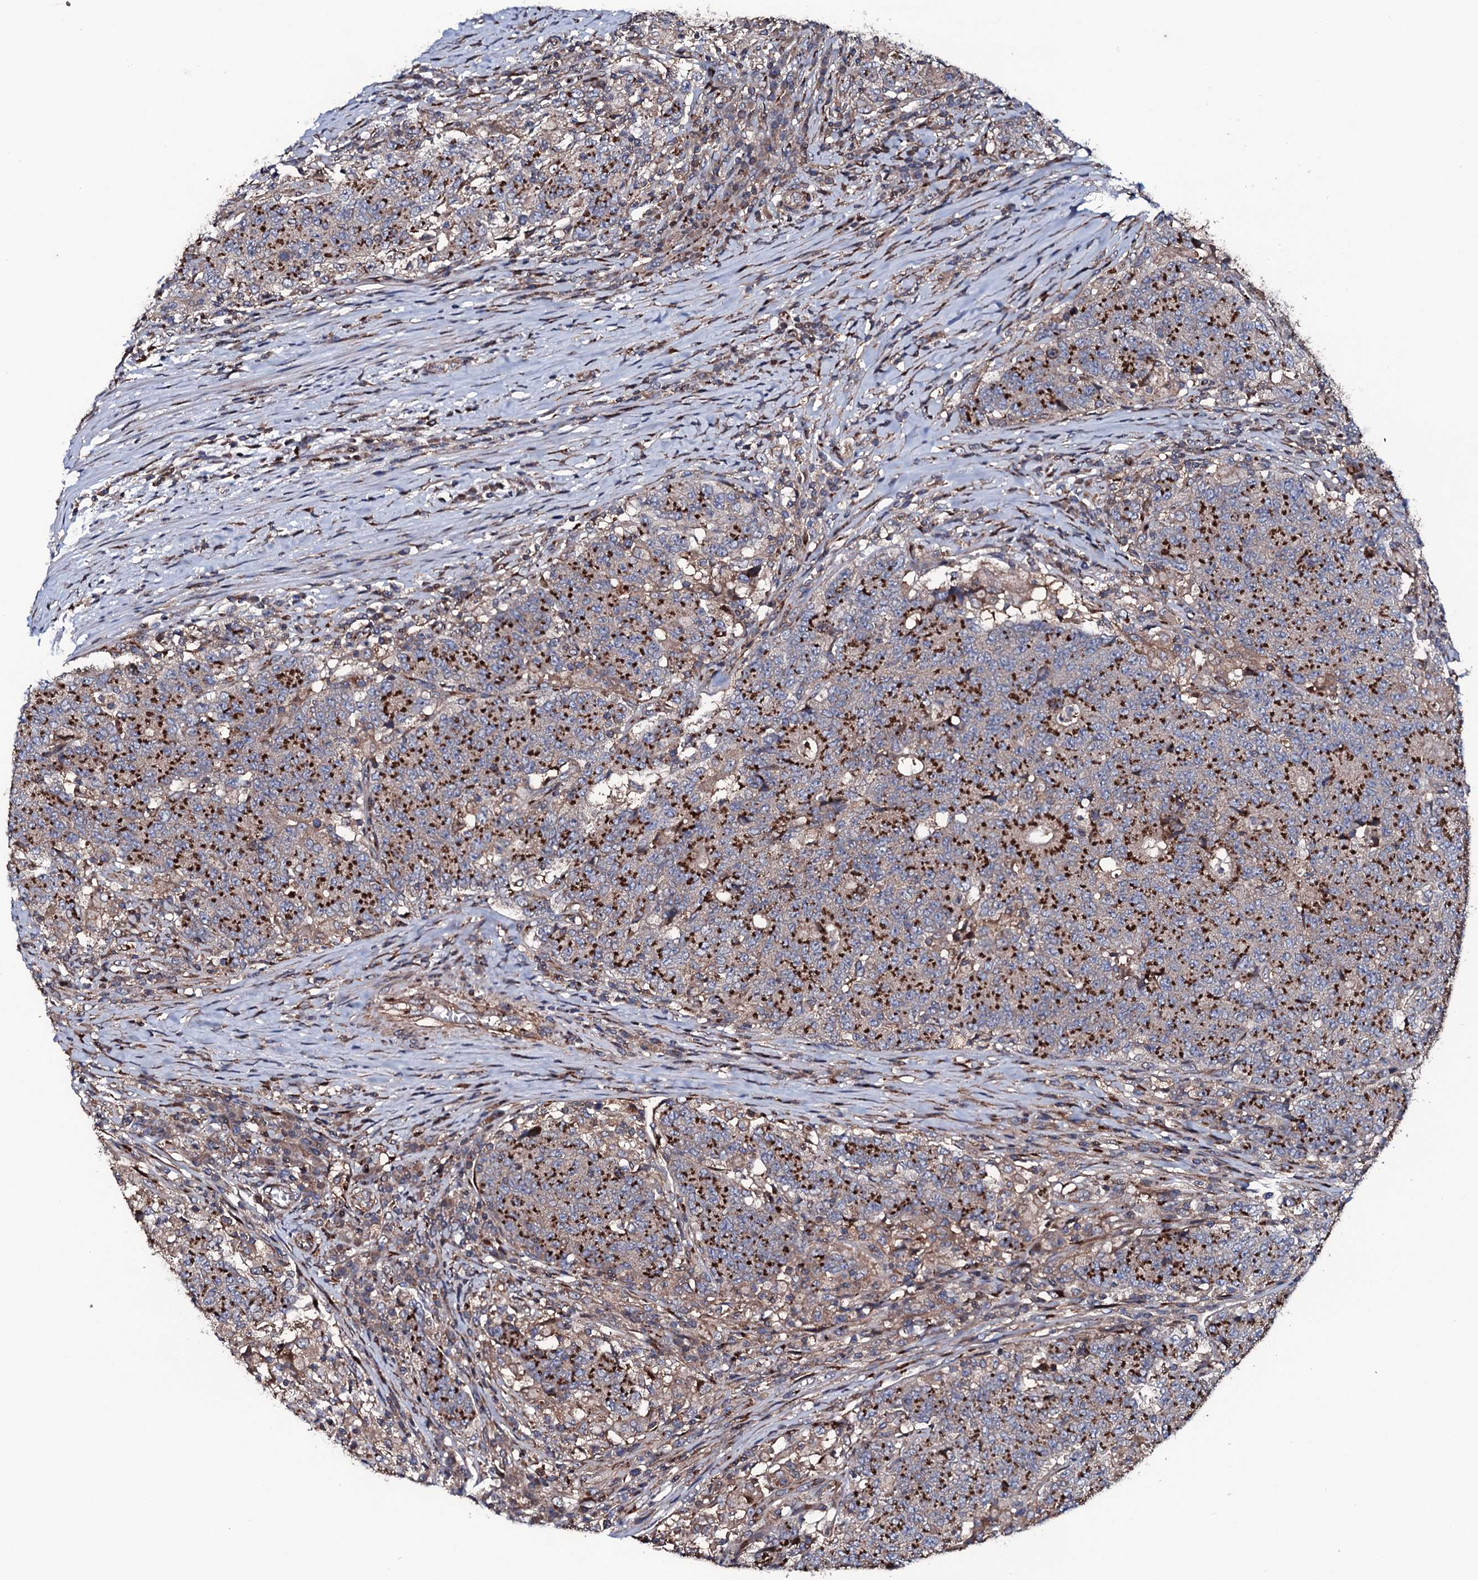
{"staining": {"intensity": "strong", "quantity": ">75%", "location": "cytoplasmic/membranous"}, "tissue": "colorectal cancer", "cell_type": "Tumor cells", "image_type": "cancer", "snomed": [{"axis": "morphology", "description": "Adenocarcinoma, NOS"}, {"axis": "topography", "description": "Colon"}], "caption": "Strong cytoplasmic/membranous protein positivity is seen in about >75% of tumor cells in colorectal adenocarcinoma.", "gene": "PLET1", "patient": {"sex": "female", "age": 75}}